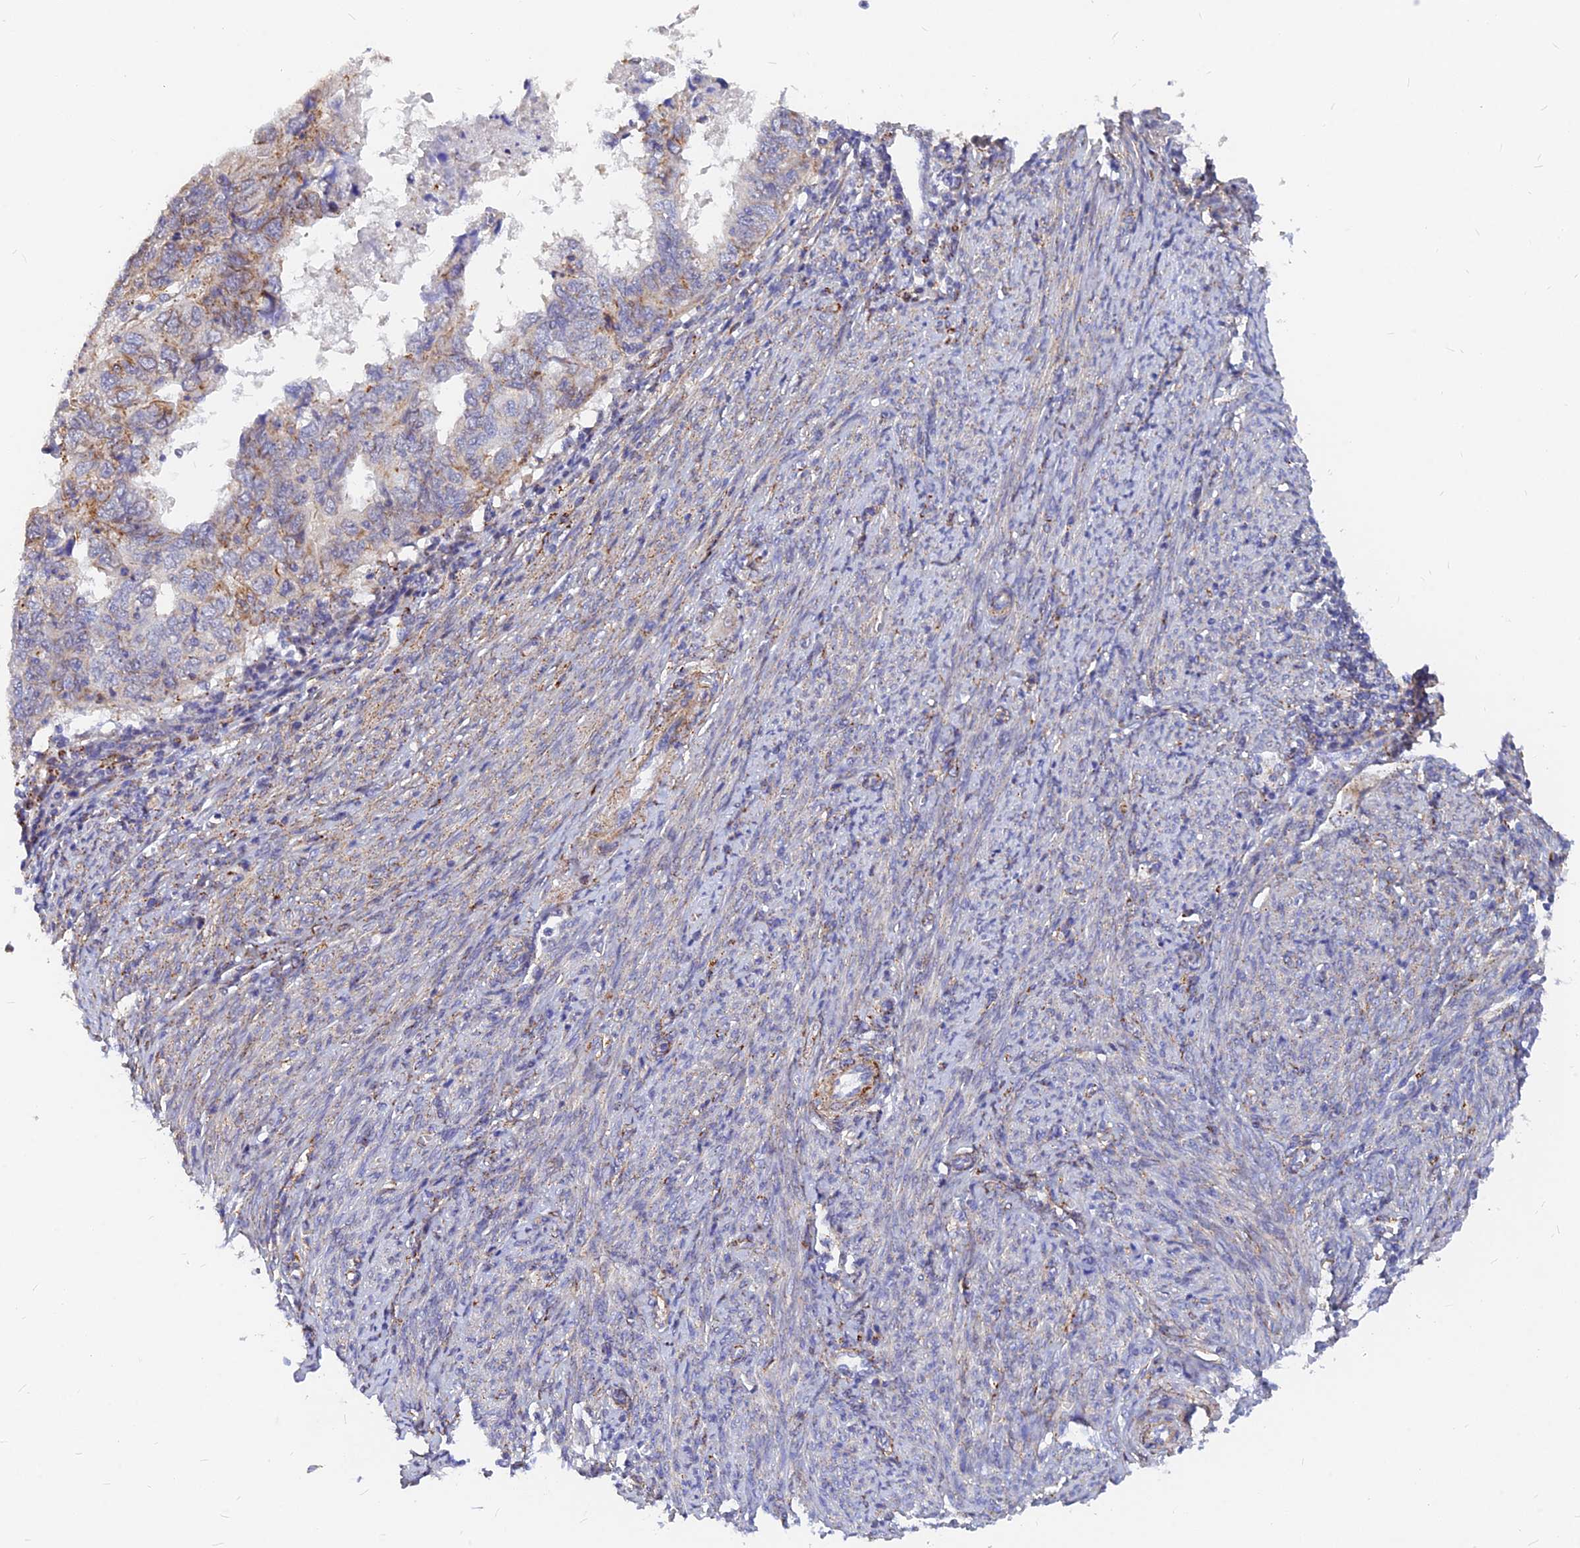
{"staining": {"intensity": "weak", "quantity": "<25%", "location": "cytoplasmic/membranous"}, "tissue": "endometrial cancer", "cell_type": "Tumor cells", "image_type": "cancer", "snomed": [{"axis": "morphology", "description": "Adenocarcinoma, NOS"}, {"axis": "topography", "description": "Uterus"}], "caption": "Human adenocarcinoma (endometrial) stained for a protein using immunohistochemistry displays no expression in tumor cells.", "gene": "VSTM2L", "patient": {"sex": "female", "age": 77}}